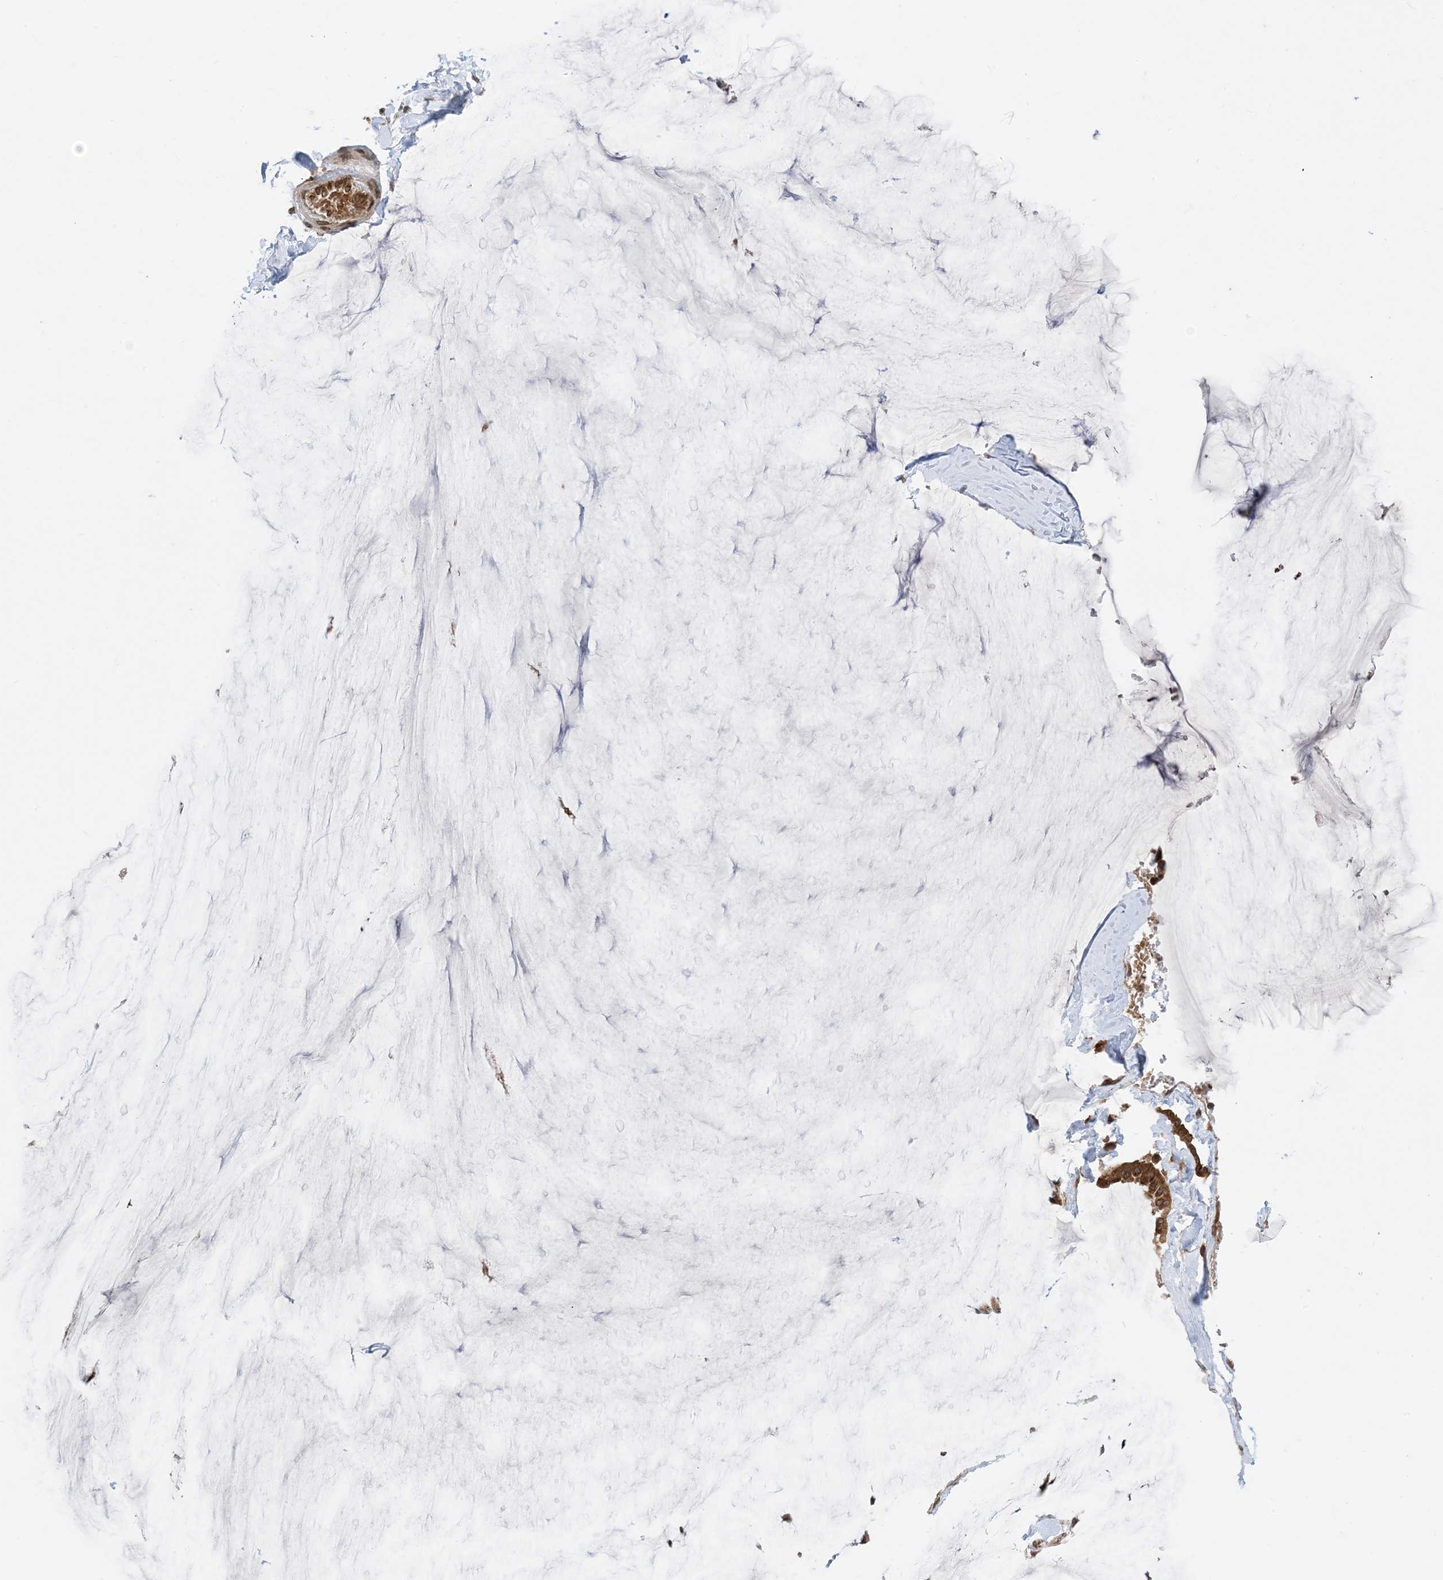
{"staining": {"intensity": "strong", "quantity": ">75%", "location": "cytoplasmic/membranous"}, "tissue": "ovarian cancer", "cell_type": "Tumor cells", "image_type": "cancer", "snomed": [{"axis": "morphology", "description": "Cystadenocarcinoma, mucinous, NOS"}, {"axis": "topography", "description": "Ovary"}], "caption": "Ovarian mucinous cystadenocarcinoma stained with DAB immunohistochemistry (IHC) demonstrates high levels of strong cytoplasmic/membranous positivity in about >75% of tumor cells.", "gene": "CASP4", "patient": {"sex": "female", "age": 39}}